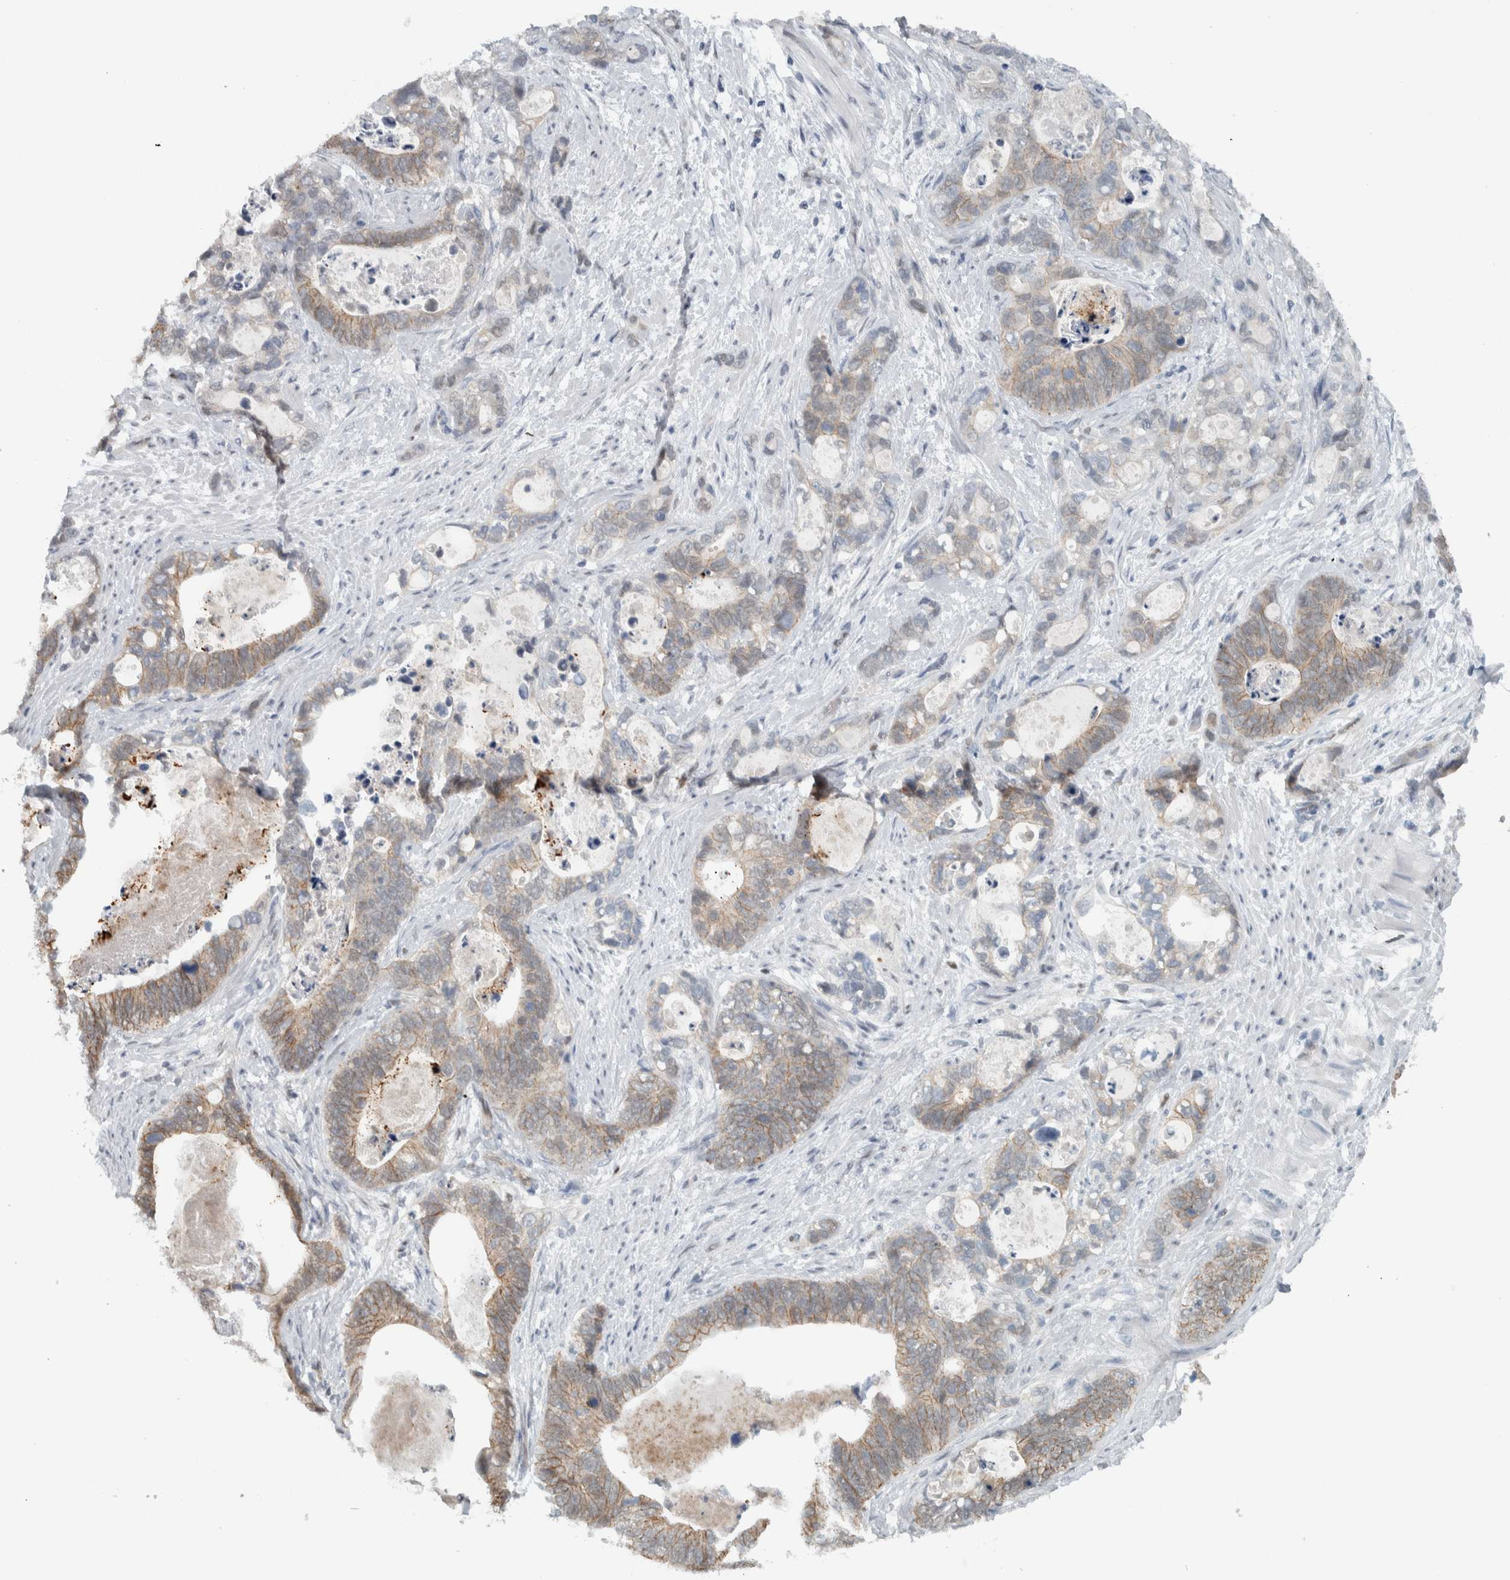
{"staining": {"intensity": "weak", "quantity": ">75%", "location": "cytoplasmic/membranous"}, "tissue": "stomach cancer", "cell_type": "Tumor cells", "image_type": "cancer", "snomed": [{"axis": "morphology", "description": "Normal tissue, NOS"}, {"axis": "morphology", "description": "Adenocarcinoma, NOS"}, {"axis": "topography", "description": "Stomach"}], "caption": "Immunohistochemical staining of adenocarcinoma (stomach) shows low levels of weak cytoplasmic/membranous protein expression in approximately >75% of tumor cells.", "gene": "ADPRM", "patient": {"sex": "female", "age": 89}}